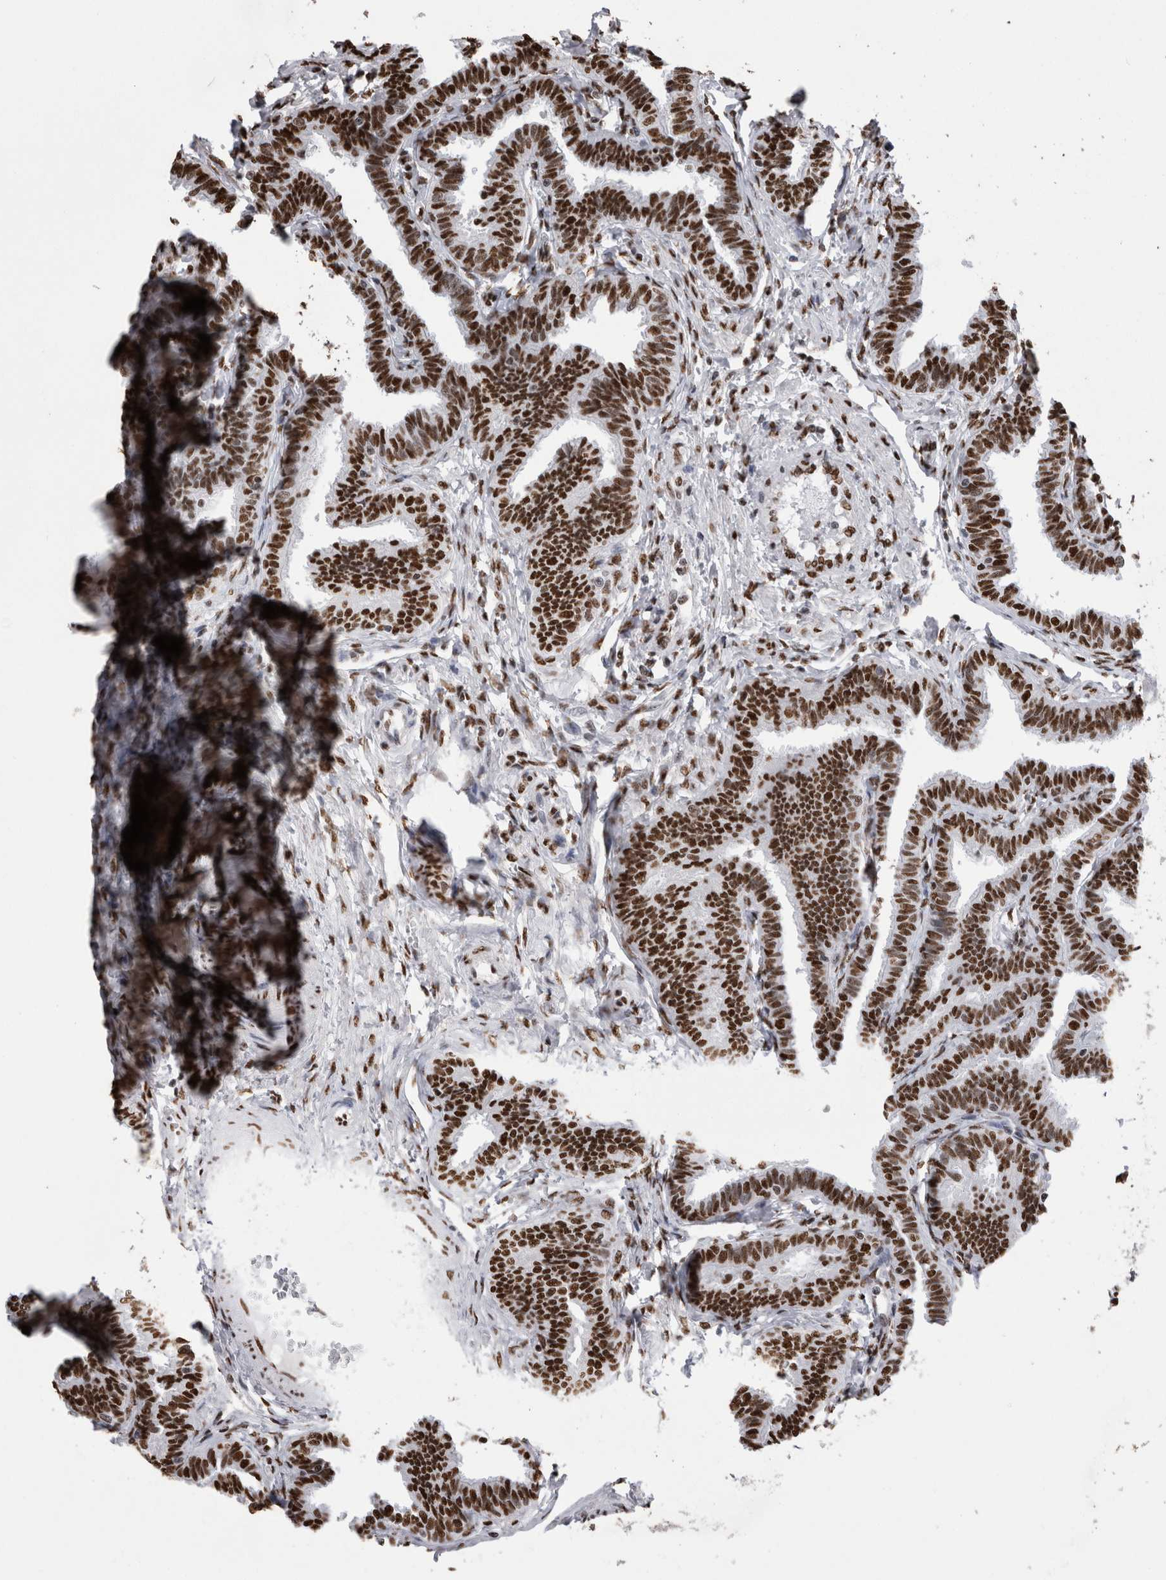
{"staining": {"intensity": "strong", "quantity": ">75%", "location": "nuclear"}, "tissue": "fallopian tube", "cell_type": "Glandular cells", "image_type": "normal", "snomed": [{"axis": "morphology", "description": "Normal tissue, NOS"}, {"axis": "topography", "description": "Fallopian tube"}, {"axis": "topography", "description": "Ovary"}], "caption": "About >75% of glandular cells in benign fallopian tube demonstrate strong nuclear protein positivity as visualized by brown immunohistochemical staining.", "gene": "ALPK3", "patient": {"sex": "female", "age": 23}}